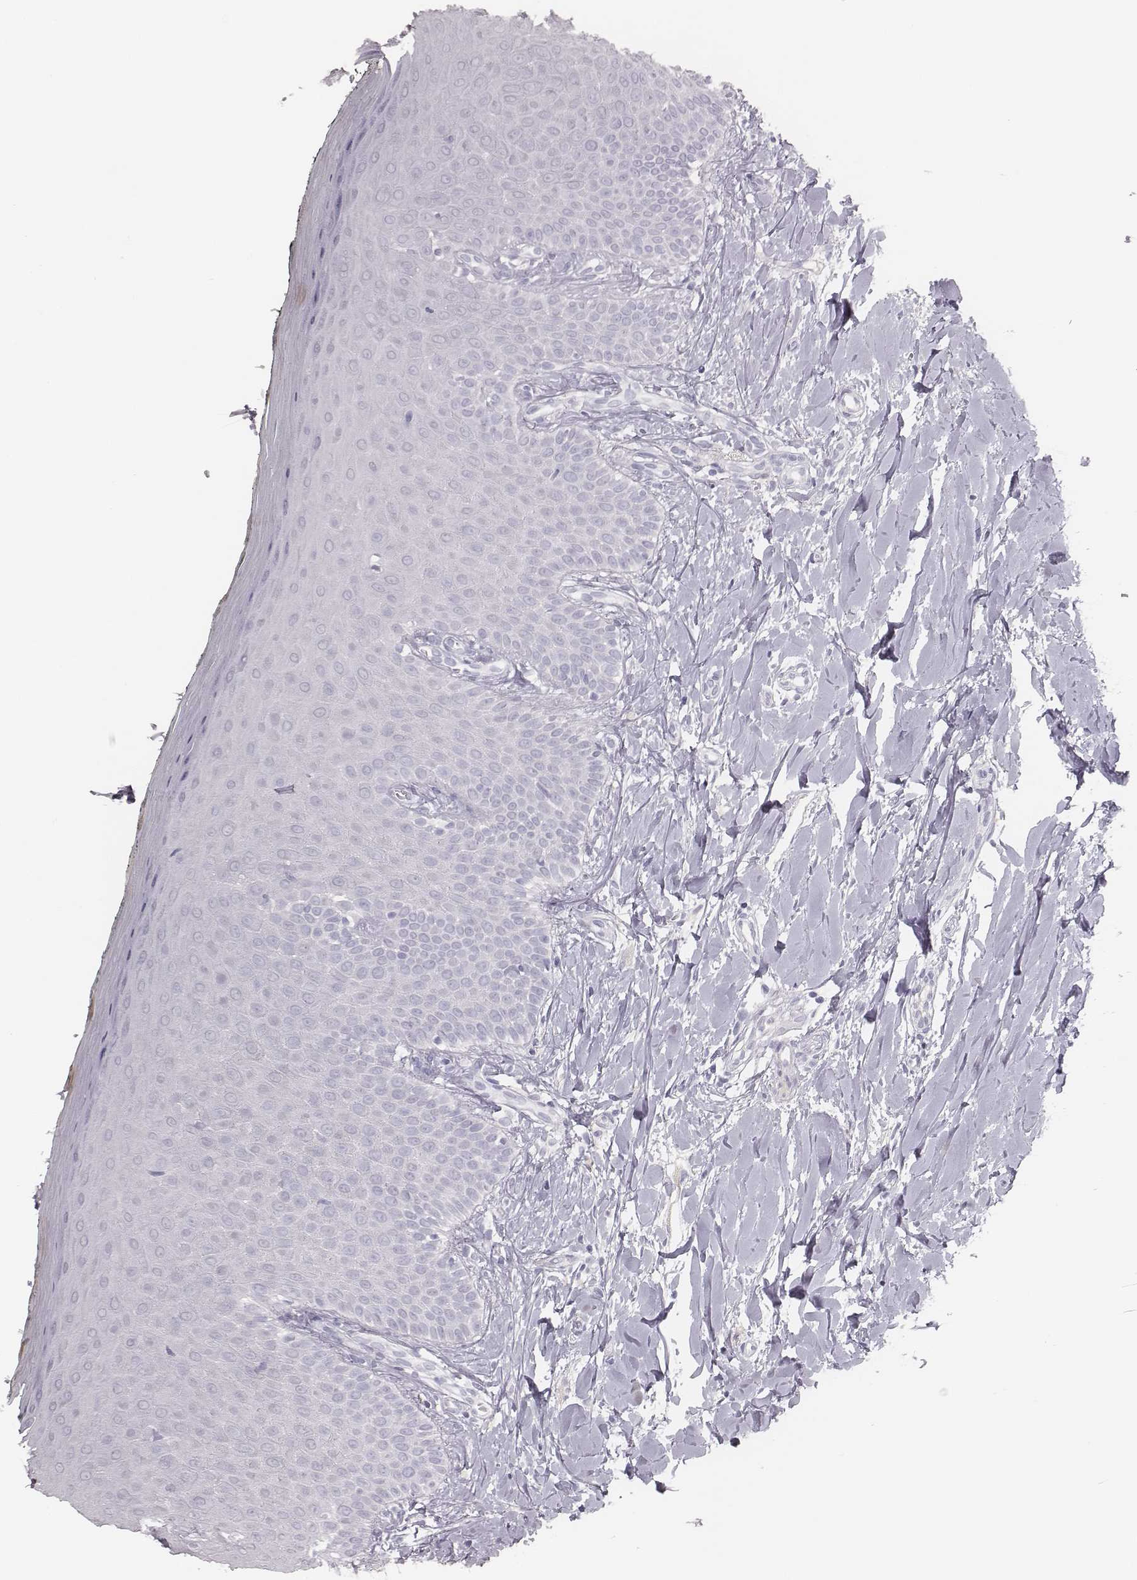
{"staining": {"intensity": "negative", "quantity": "none", "location": "none"}, "tissue": "oral mucosa", "cell_type": "Squamous epithelial cells", "image_type": "normal", "snomed": [{"axis": "morphology", "description": "Normal tissue, NOS"}, {"axis": "topography", "description": "Oral tissue"}], "caption": "Squamous epithelial cells show no significant protein staining in normal oral mucosa.", "gene": "MYH6", "patient": {"sex": "female", "age": 43}}